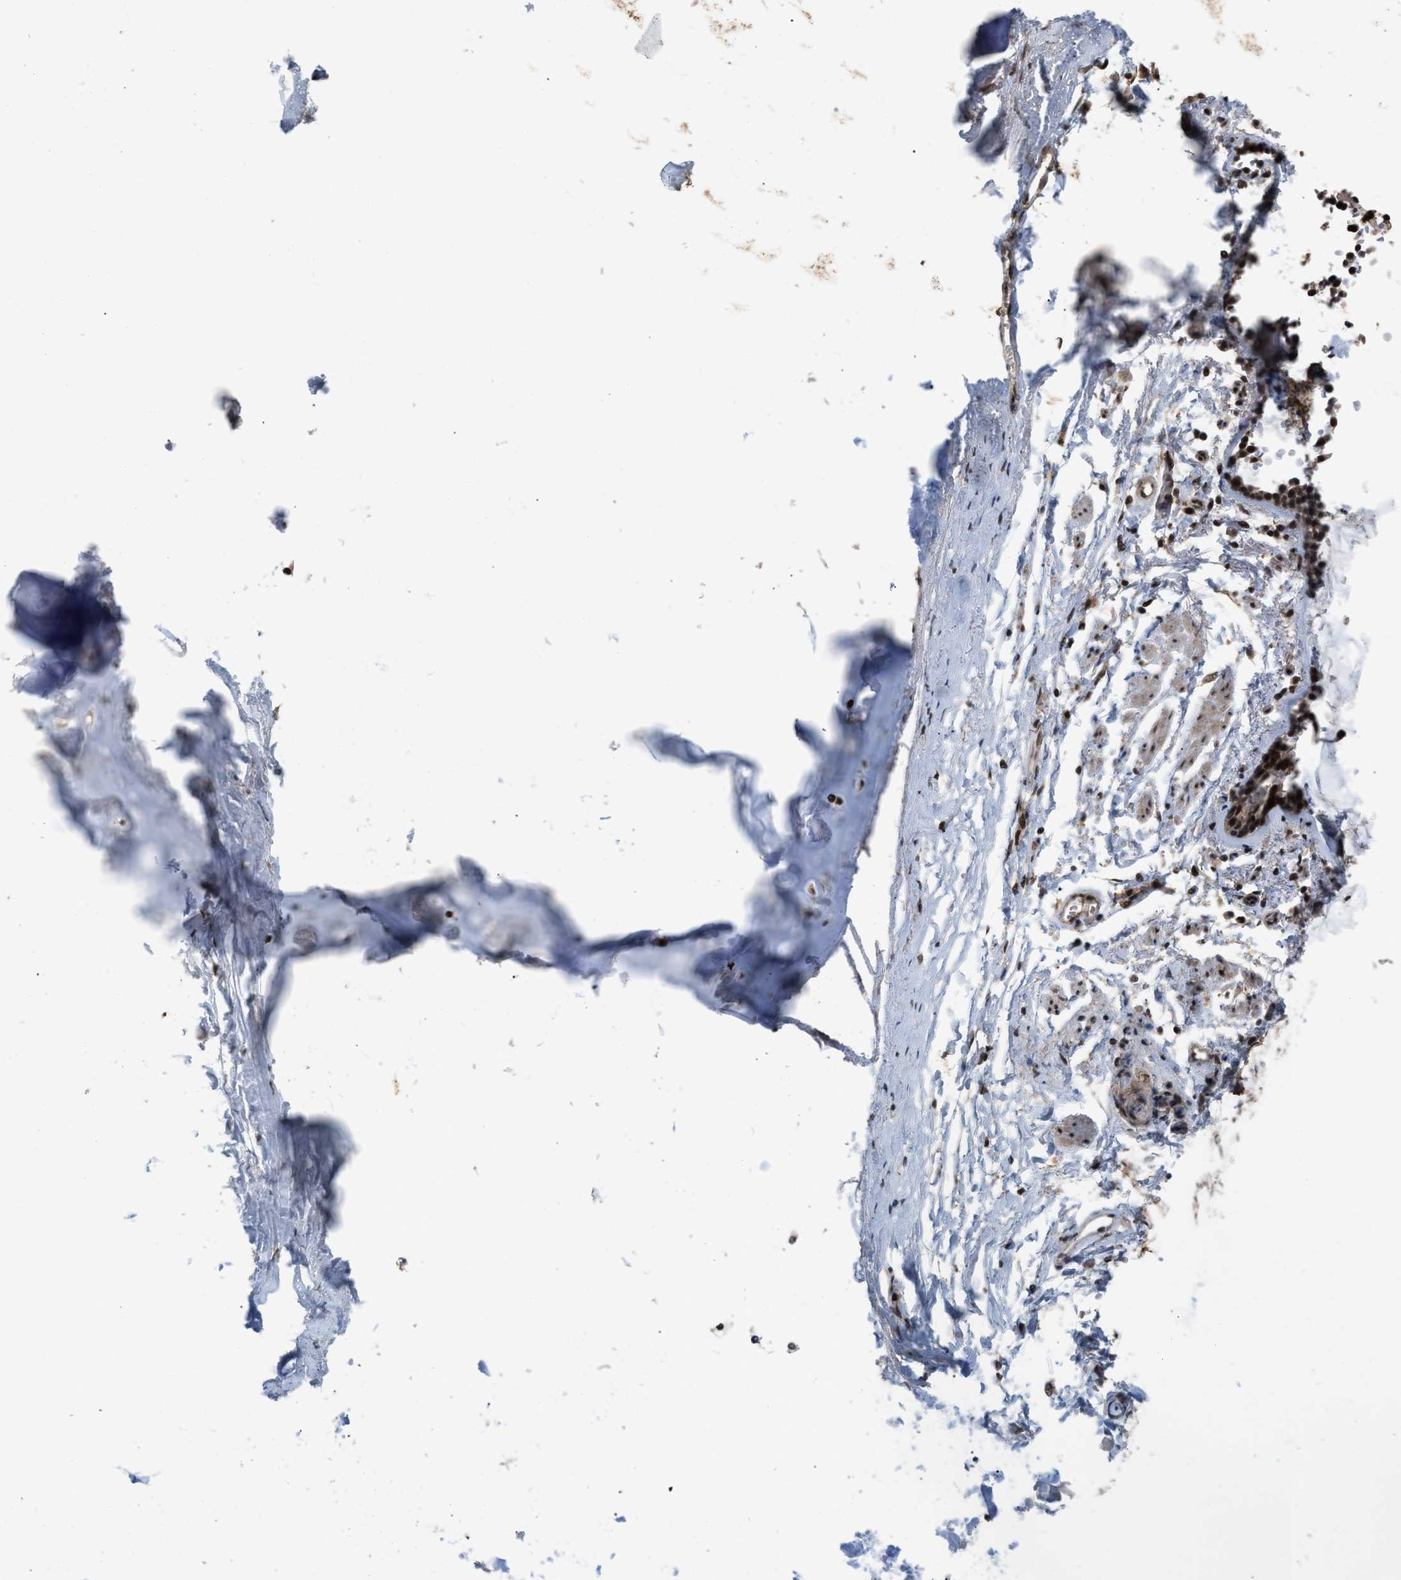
{"staining": {"intensity": "strong", "quantity": ">75%", "location": "cytoplasmic/membranous,nuclear"}, "tissue": "adipose tissue", "cell_type": "Adipocytes", "image_type": "normal", "snomed": [{"axis": "morphology", "description": "Normal tissue, NOS"}, {"axis": "topography", "description": "Cartilage tissue"}, {"axis": "topography", "description": "Lung"}], "caption": "Immunohistochemistry (IHC) of normal adipose tissue exhibits high levels of strong cytoplasmic/membranous,nuclear positivity in about >75% of adipocytes. The staining is performed using DAB brown chromogen to label protein expression. The nuclei are counter-stained blue using hematoxylin.", "gene": "PRPF4", "patient": {"sex": "female", "age": 77}}